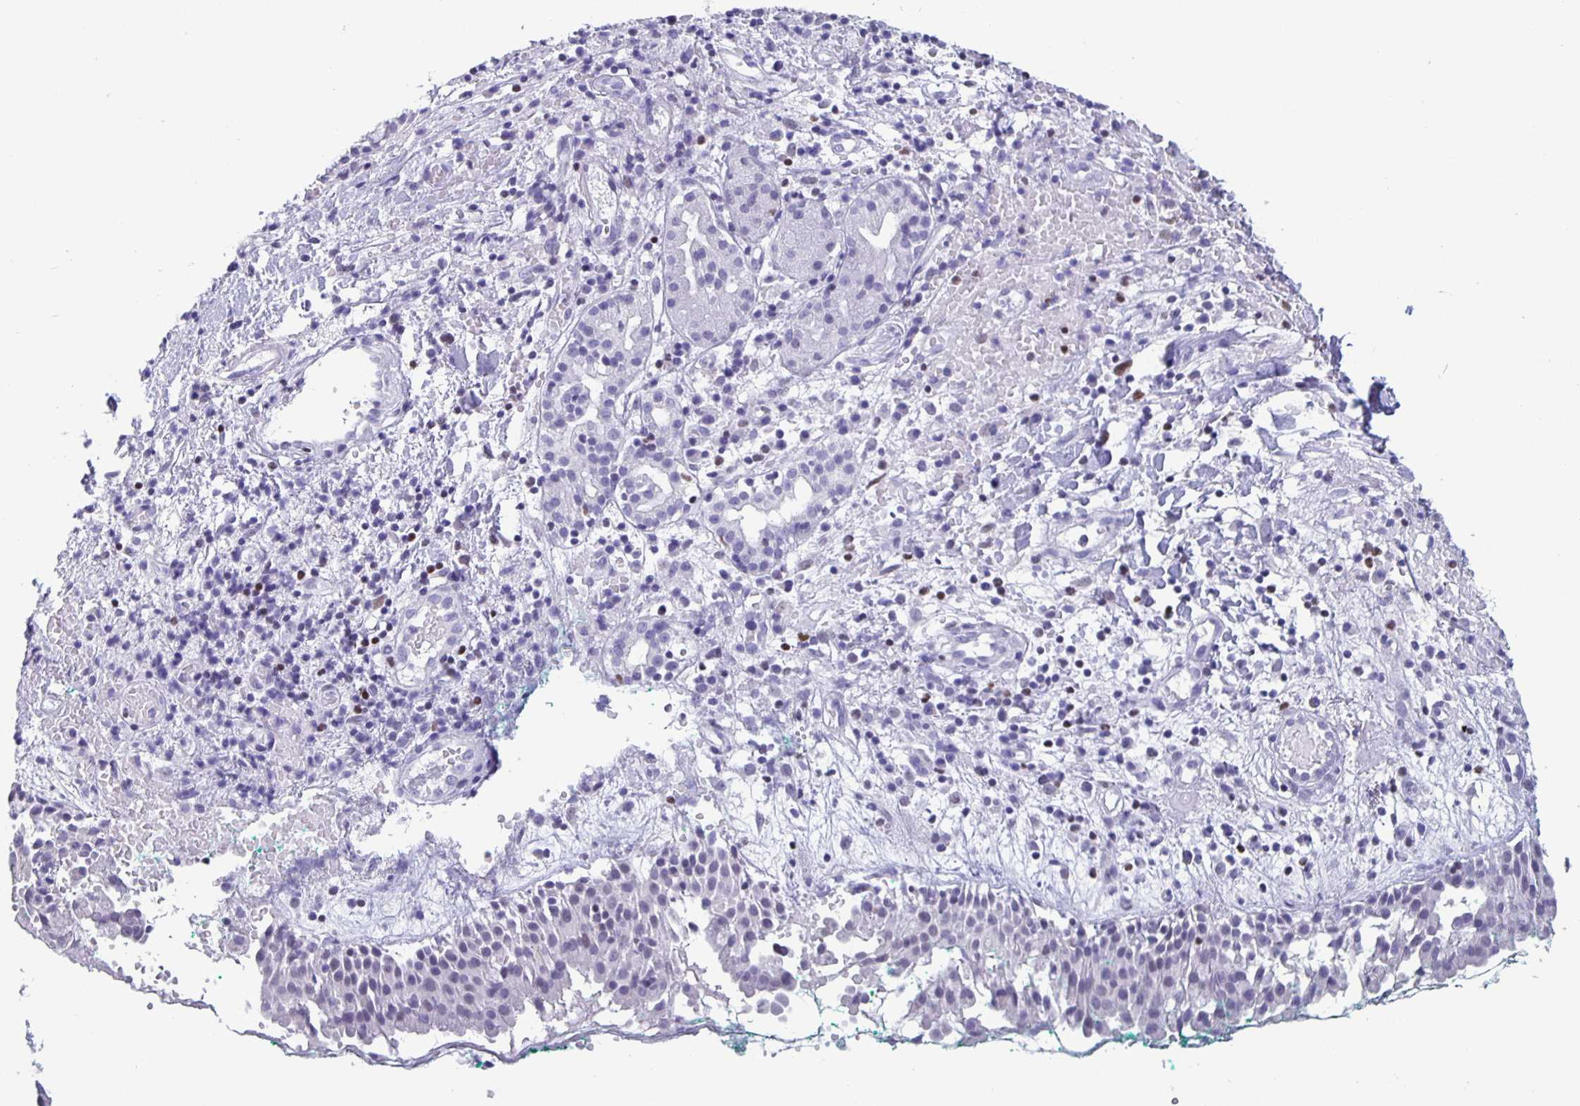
{"staining": {"intensity": "weak", "quantity": "<25%", "location": "nuclear"}, "tissue": "nasopharynx", "cell_type": "Respiratory epithelial cells", "image_type": "normal", "snomed": [{"axis": "morphology", "description": "Normal tissue, NOS"}, {"axis": "morphology", "description": "Basal cell carcinoma"}, {"axis": "topography", "description": "Cartilage tissue"}, {"axis": "topography", "description": "Nasopharynx"}, {"axis": "topography", "description": "Oral tissue"}], "caption": "DAB immunohistochemical staining of normal nasopharynx demonstrates no significant positivity in respiratory epithelial cells. Nuclei are stained in blue.", "gene": "SATB2", "patient": {"sex": "female", "age": 77}}